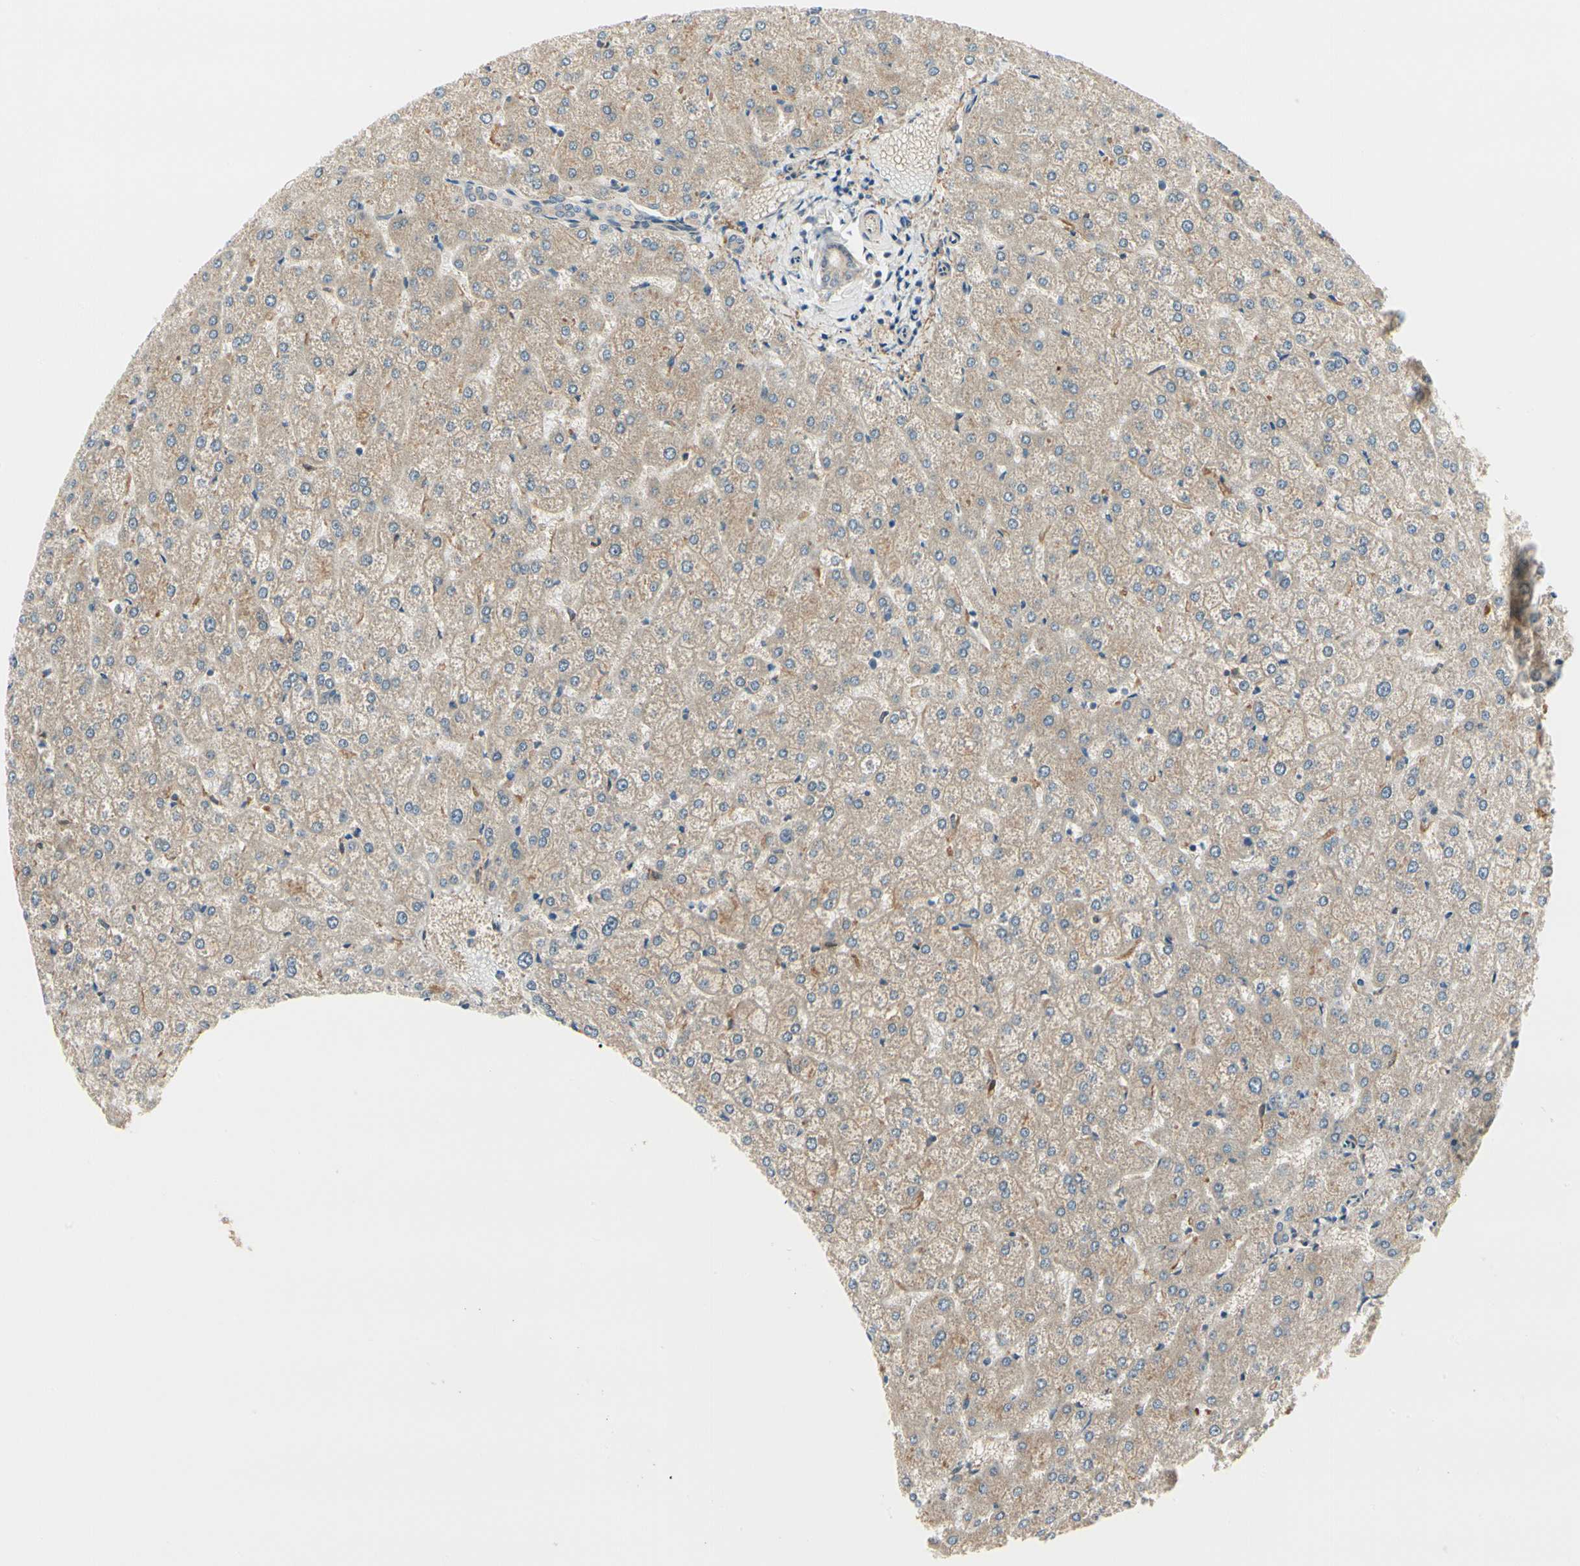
{"staining": {"intensity": "weak", "quantity": ">75%", "location": "cytoplasmic/membranous"}, "tissue": "liver", "cell_type": "Cholangiocytes", "image_type": "normal", "snomed": [{"axis": "morphology", "description": "Normal tissue, NOS"}, {"axis": "topography", "description": "Liver"}], "caption": "Protein staining displays weak cytoplasmic/membranous expression in approximately >75% of cholangiocytes in normal liver. Using DAB (brown) and hematoxylin (blue) stains, captured at high magnification using brightfield microscopy.", "gene": "F2R", "patient": {"sex": "female", "age": 32}}